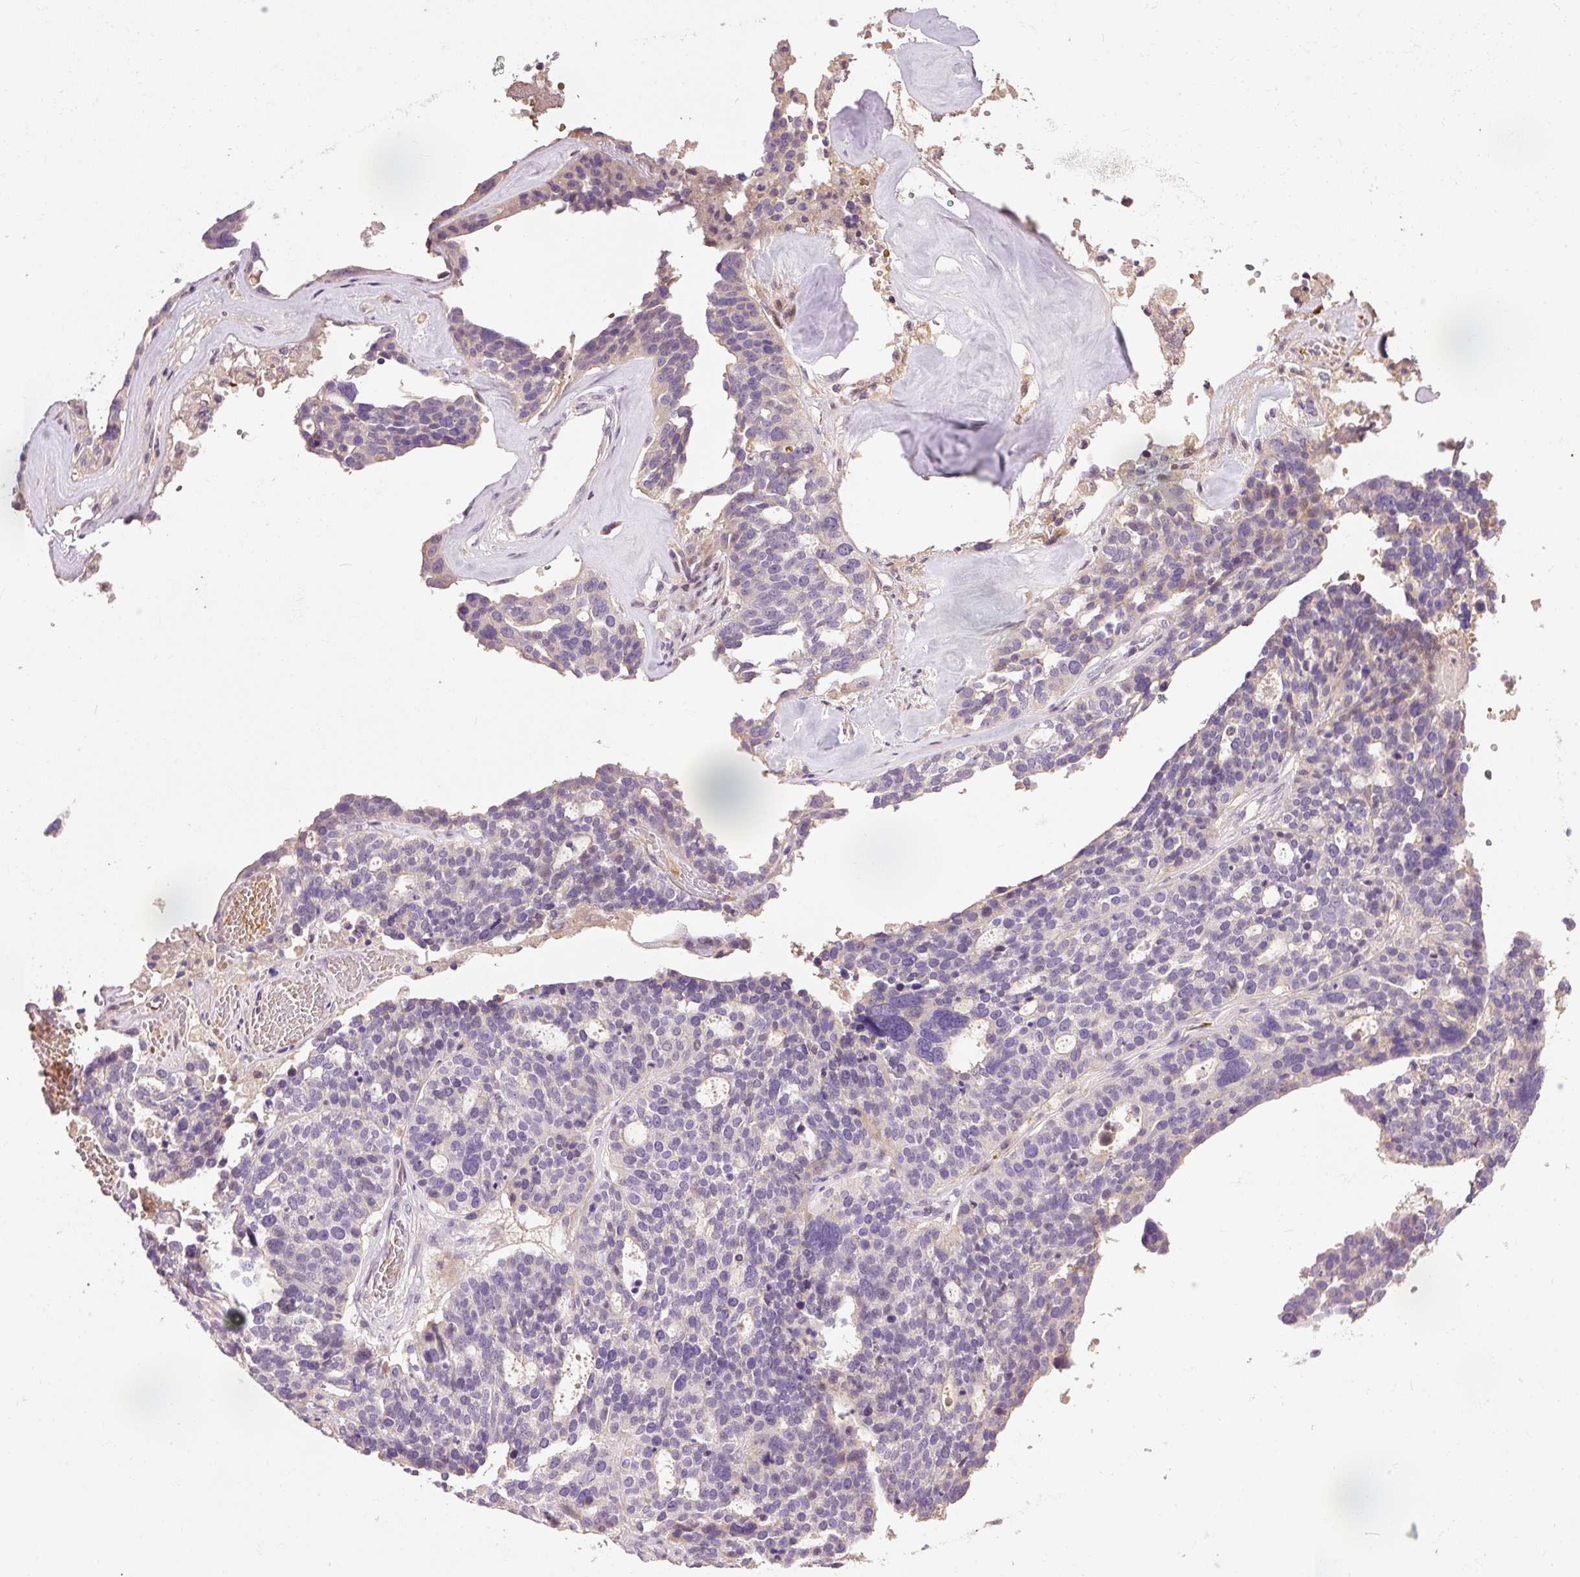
{"staining": {"intensity": "negative", "quantity": "none", "location": "none"}, "tissue": "ovarian cancer", "cell_type": "Tumor cells", "image_type": "cancer", "snomed": [{"axis": "morphology", "description": "Cystadenocarcinoma, serous, NOS"}, {"axis": "topography", "description": "Ovary"}], "caption": "An image of ovarian serous cystadenocarcinoma stained for a protein demonstrates no brown staining in tumor cells.", "gene": "CMTM8", "patient": {"sex": "female", "age": 59}}